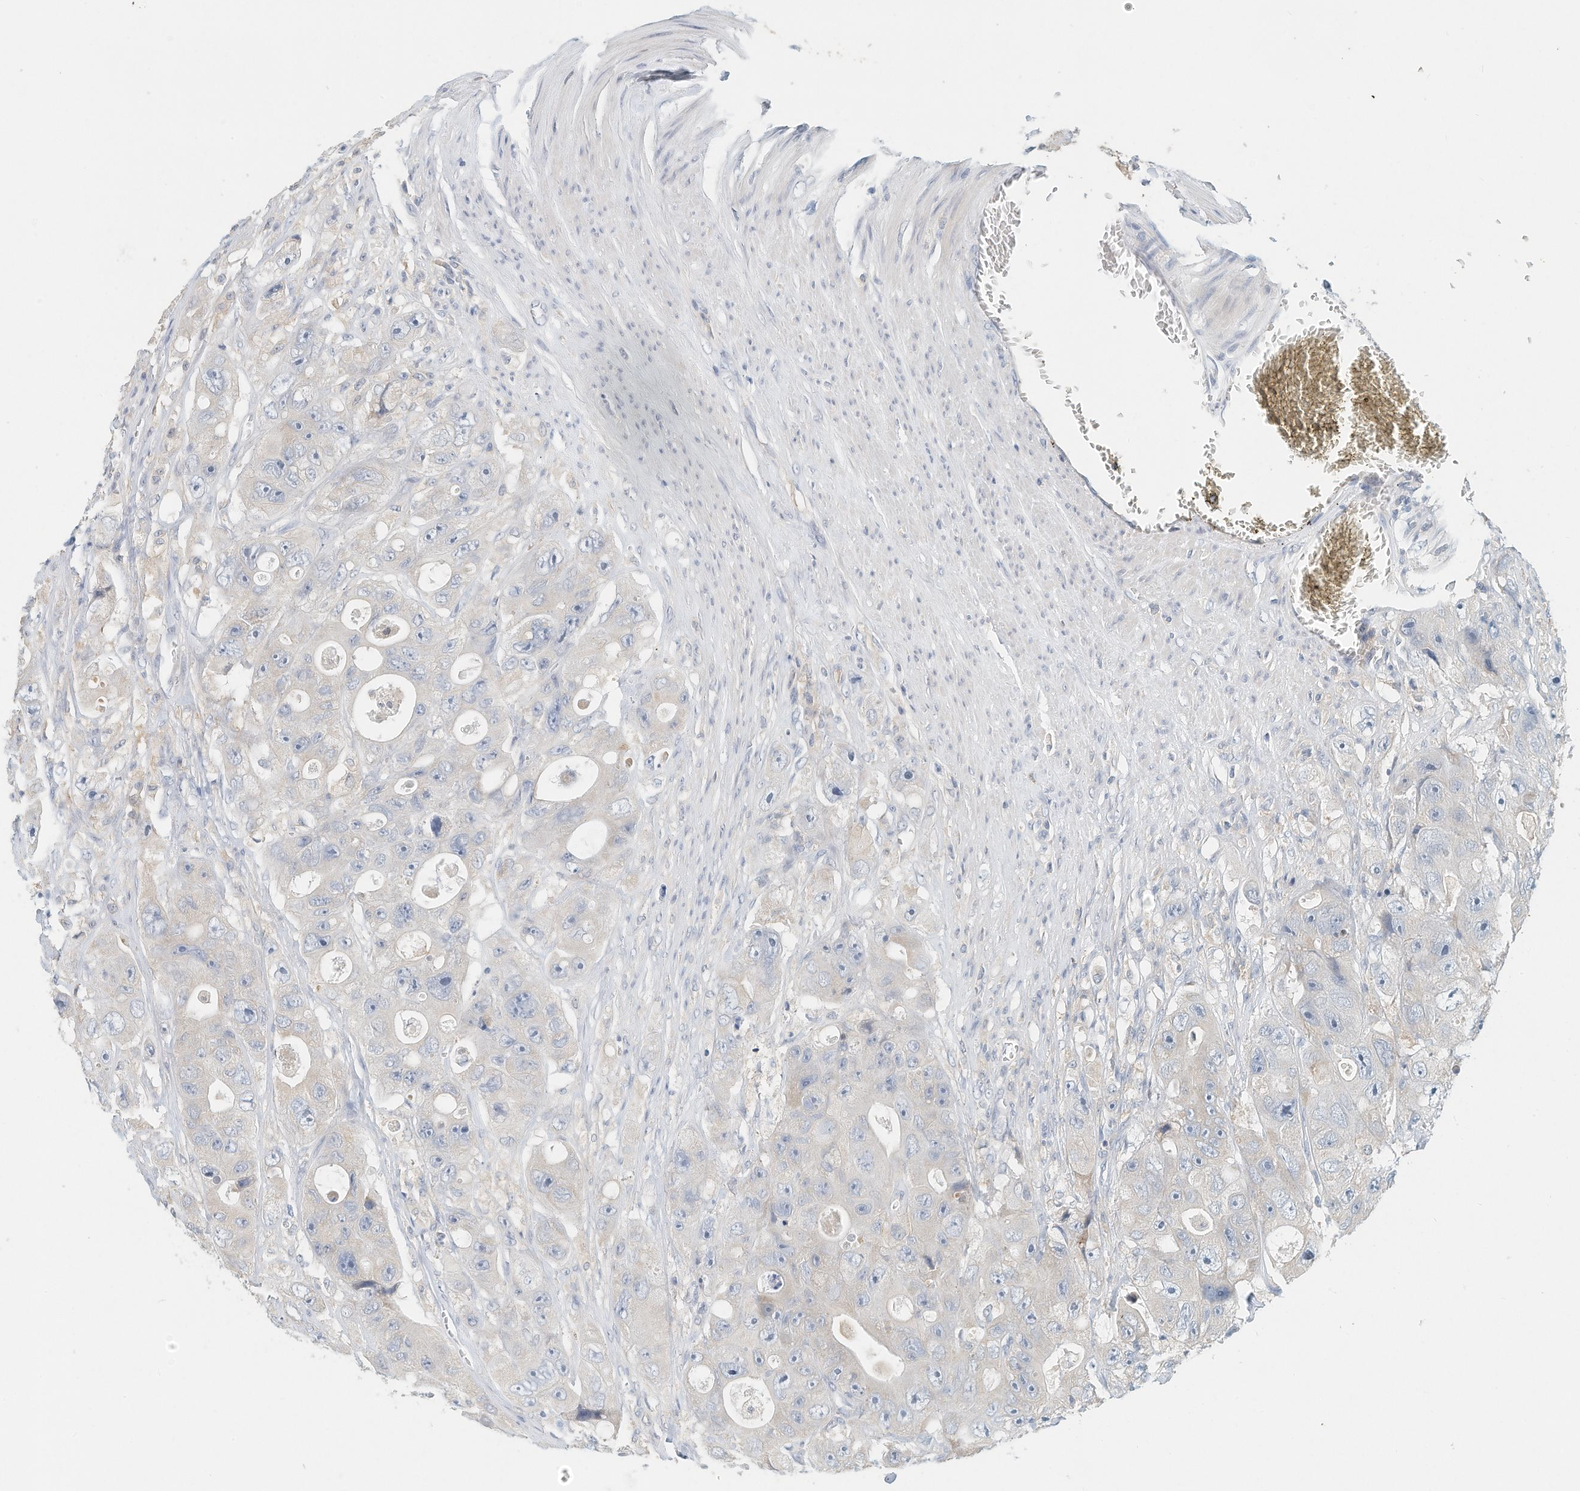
{"staining": {"intensity": "negative", "quantity": "none", "location": "none"}, "tissue": "colorectal cancer", "cell_type": "Tumor cells", "image_type": "cancer", "snomed": [{"axis": "morphology", "description": "Adenocarcinoma, NOS"}, {"axis": "topography", "description": "Colon"}], "caption": "This micrograph is of colorectal cancer stained with immunohistochemistry (IHC) to label a protein in brown with the nuclei are counter-stained blue. There is no expression in tumor cells.", "gene": "MICAL1", "patient": {"sex": "female", "age": 46}}